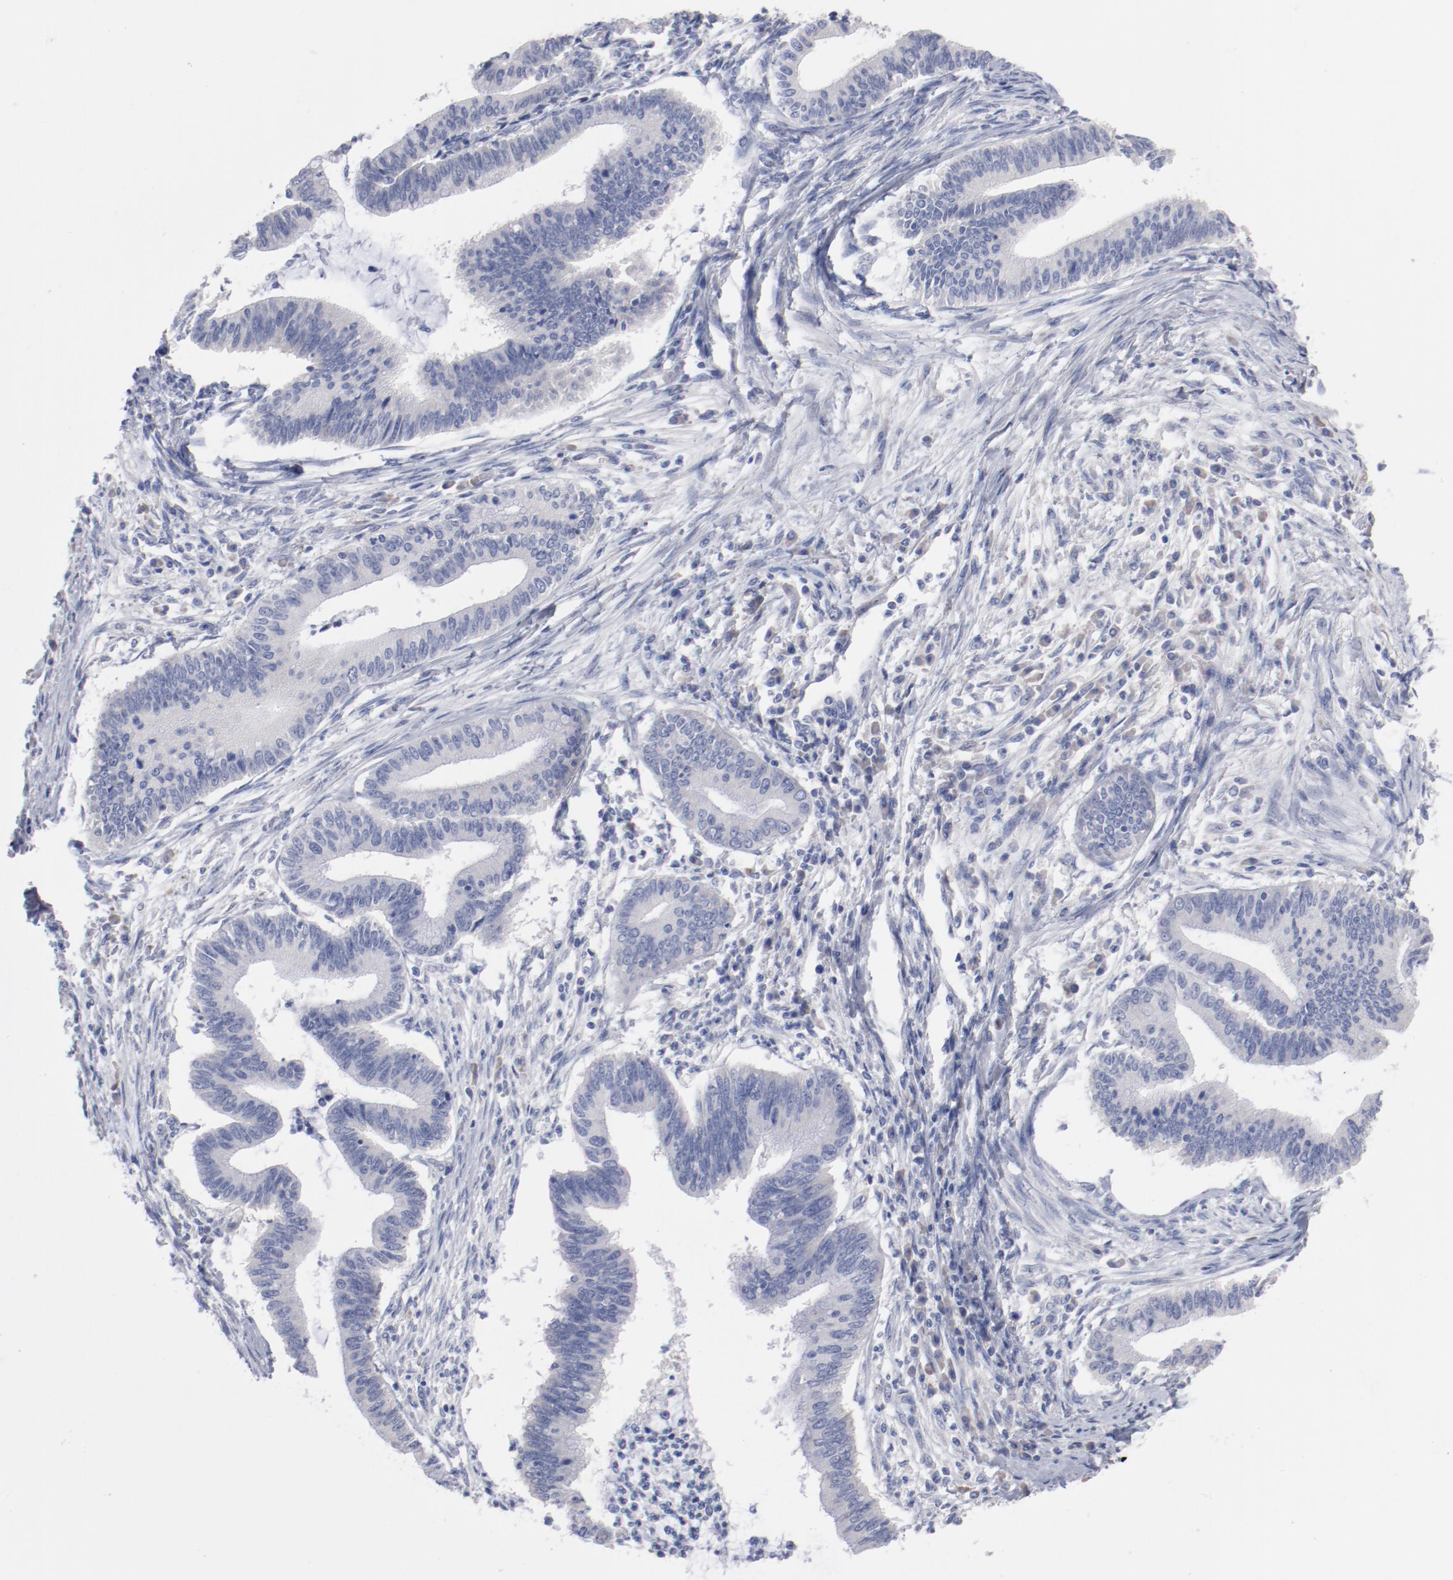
{"staining": {"intensity": "negative", "quantity": "none", "location": "none"}, "tissue": "cervical cancer", "cell_type": "Tumor cells", "image_type": "cancer", "snomed": [{"axis": "morphology", "description": "Adenocarcinoma, NOS"}, {"axis": "topography", "description": "Cervix"}], "caption": "High power microscopy micrograph of an IHC histopathology image of cervical cancer (adenocarcinoma), revealing no significant expression in tumor cells.", "gene": "CPE", "patient": {"sex": "female", "age": 36}}